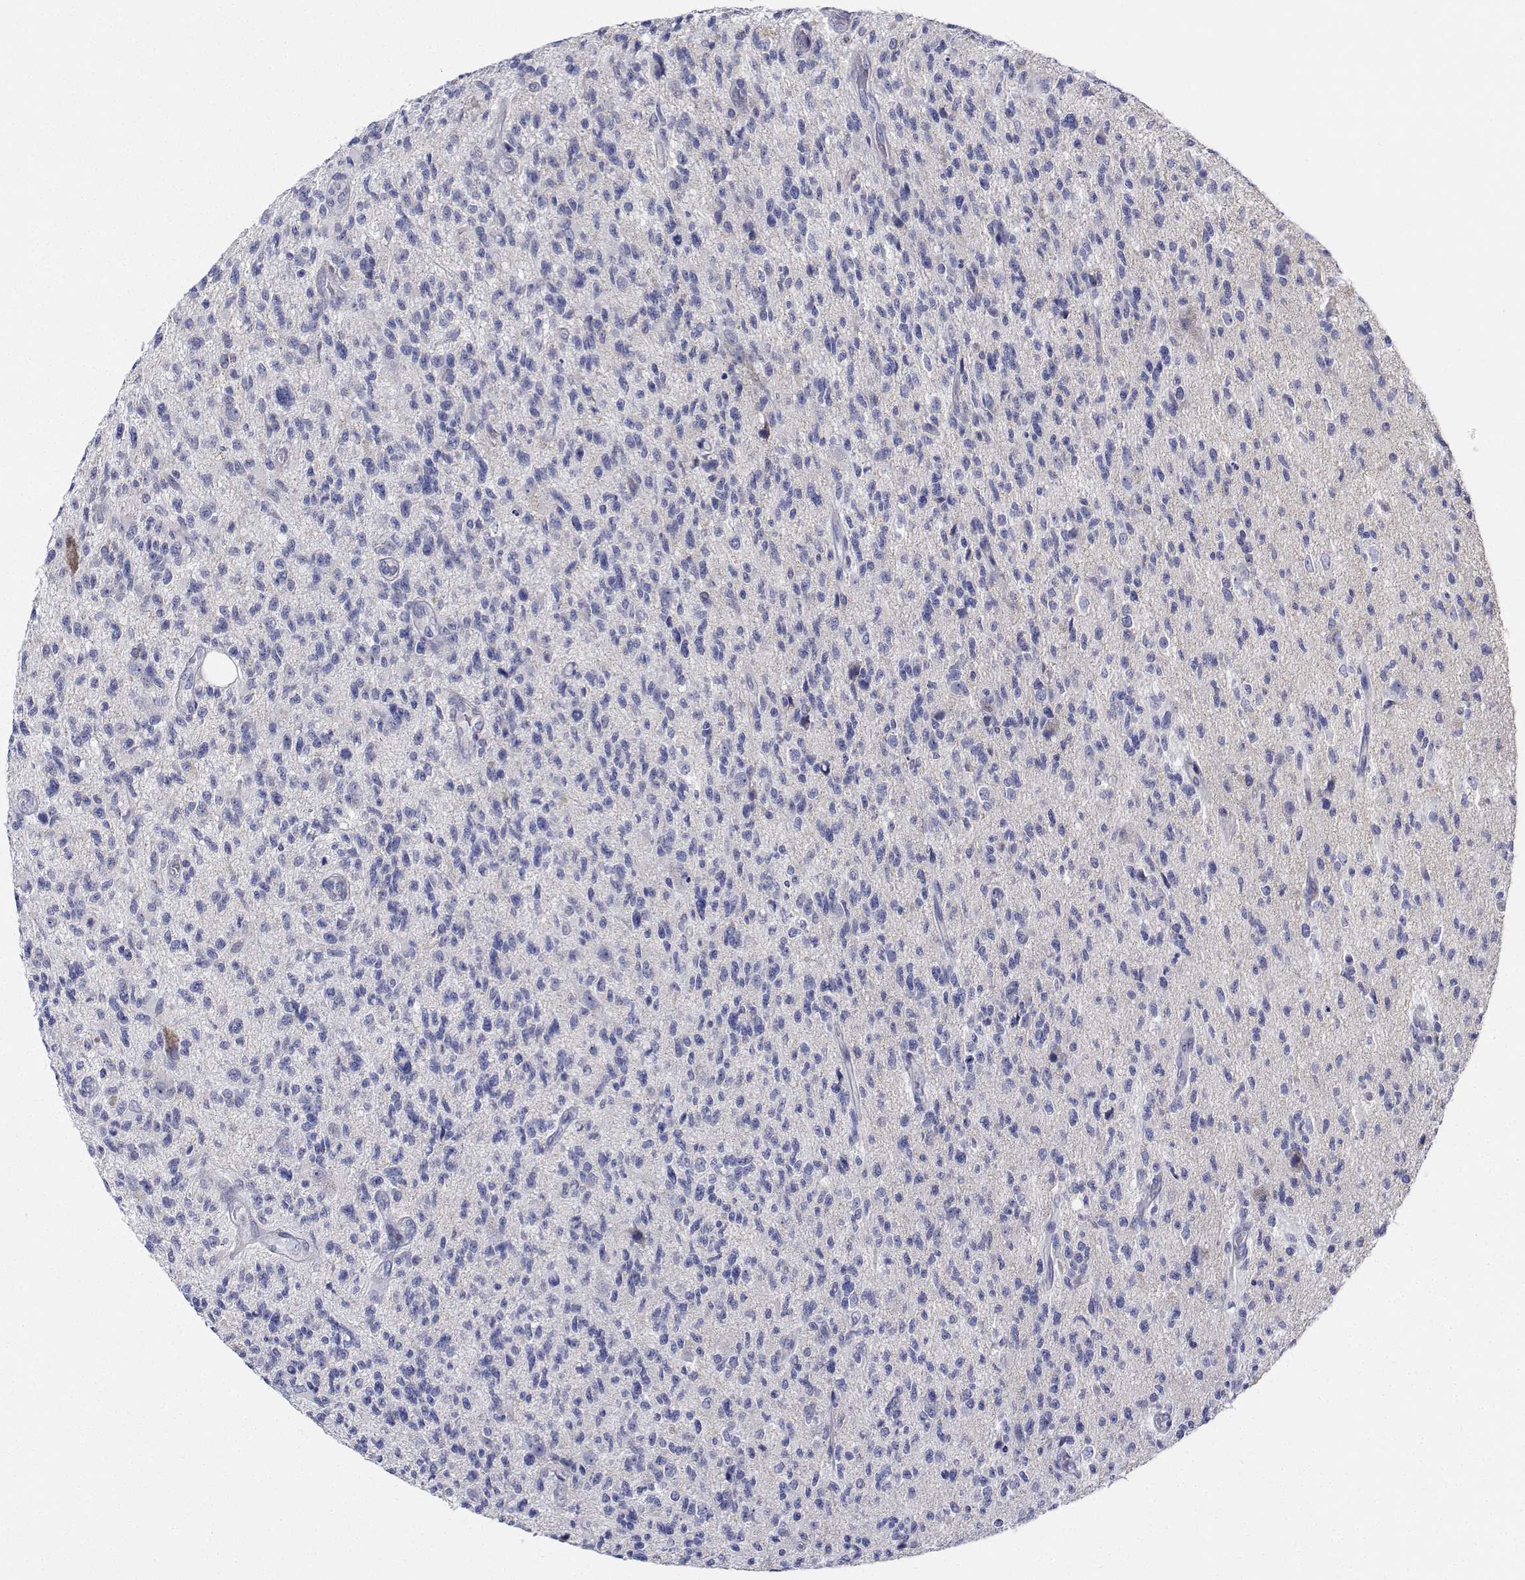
{"staining": {"intensity": "negative", "quantity": "none", "location": "none"}, "tissue": "glioma", "cell_type": "Tumor cells", "image_type": "cancer", "snomed": [{"axis": "morphology", "description": "Glioma, malignant, High grade"}, {"axis": "topography", "description": "Brain"}], "caption": "This is an immunohistochemistry (IHC) image of glioma. There is no expression in tumor cells.", "gene": "CDHR3", "patient": {"sex": "male", "age": 56}}